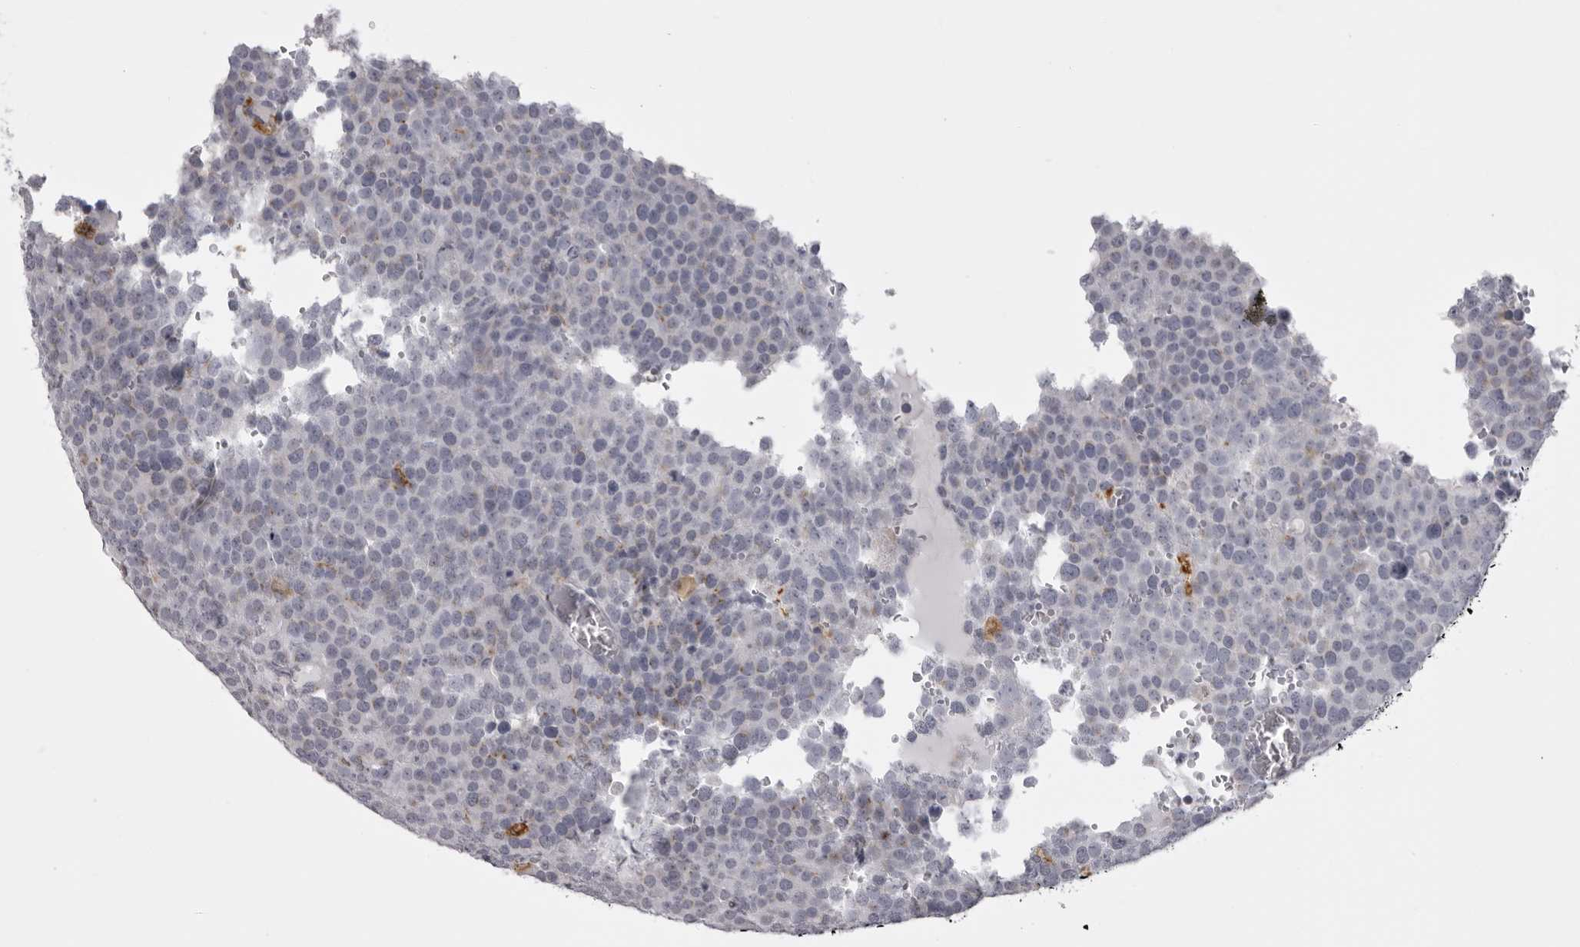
{"staining": {"intensity": "negative", "quantity": "none", "location": "none"}, "tissue": "testis cancer", "cell_type": "Tumor cells", "image_type": "cancer", "snomed": [{"axis": "morphology", "description": "Seminoma, NOS"}, {"axis": "topography", "description": "Testis"}], "caption": "A high-resolution micrograph shows immunohistochemistry (IHC) staining of testis seminoma, which exhibits no significant positivity in tumor cells.", "gene": "NCEH1", "patient": {"sex": "male", "age": 71}}